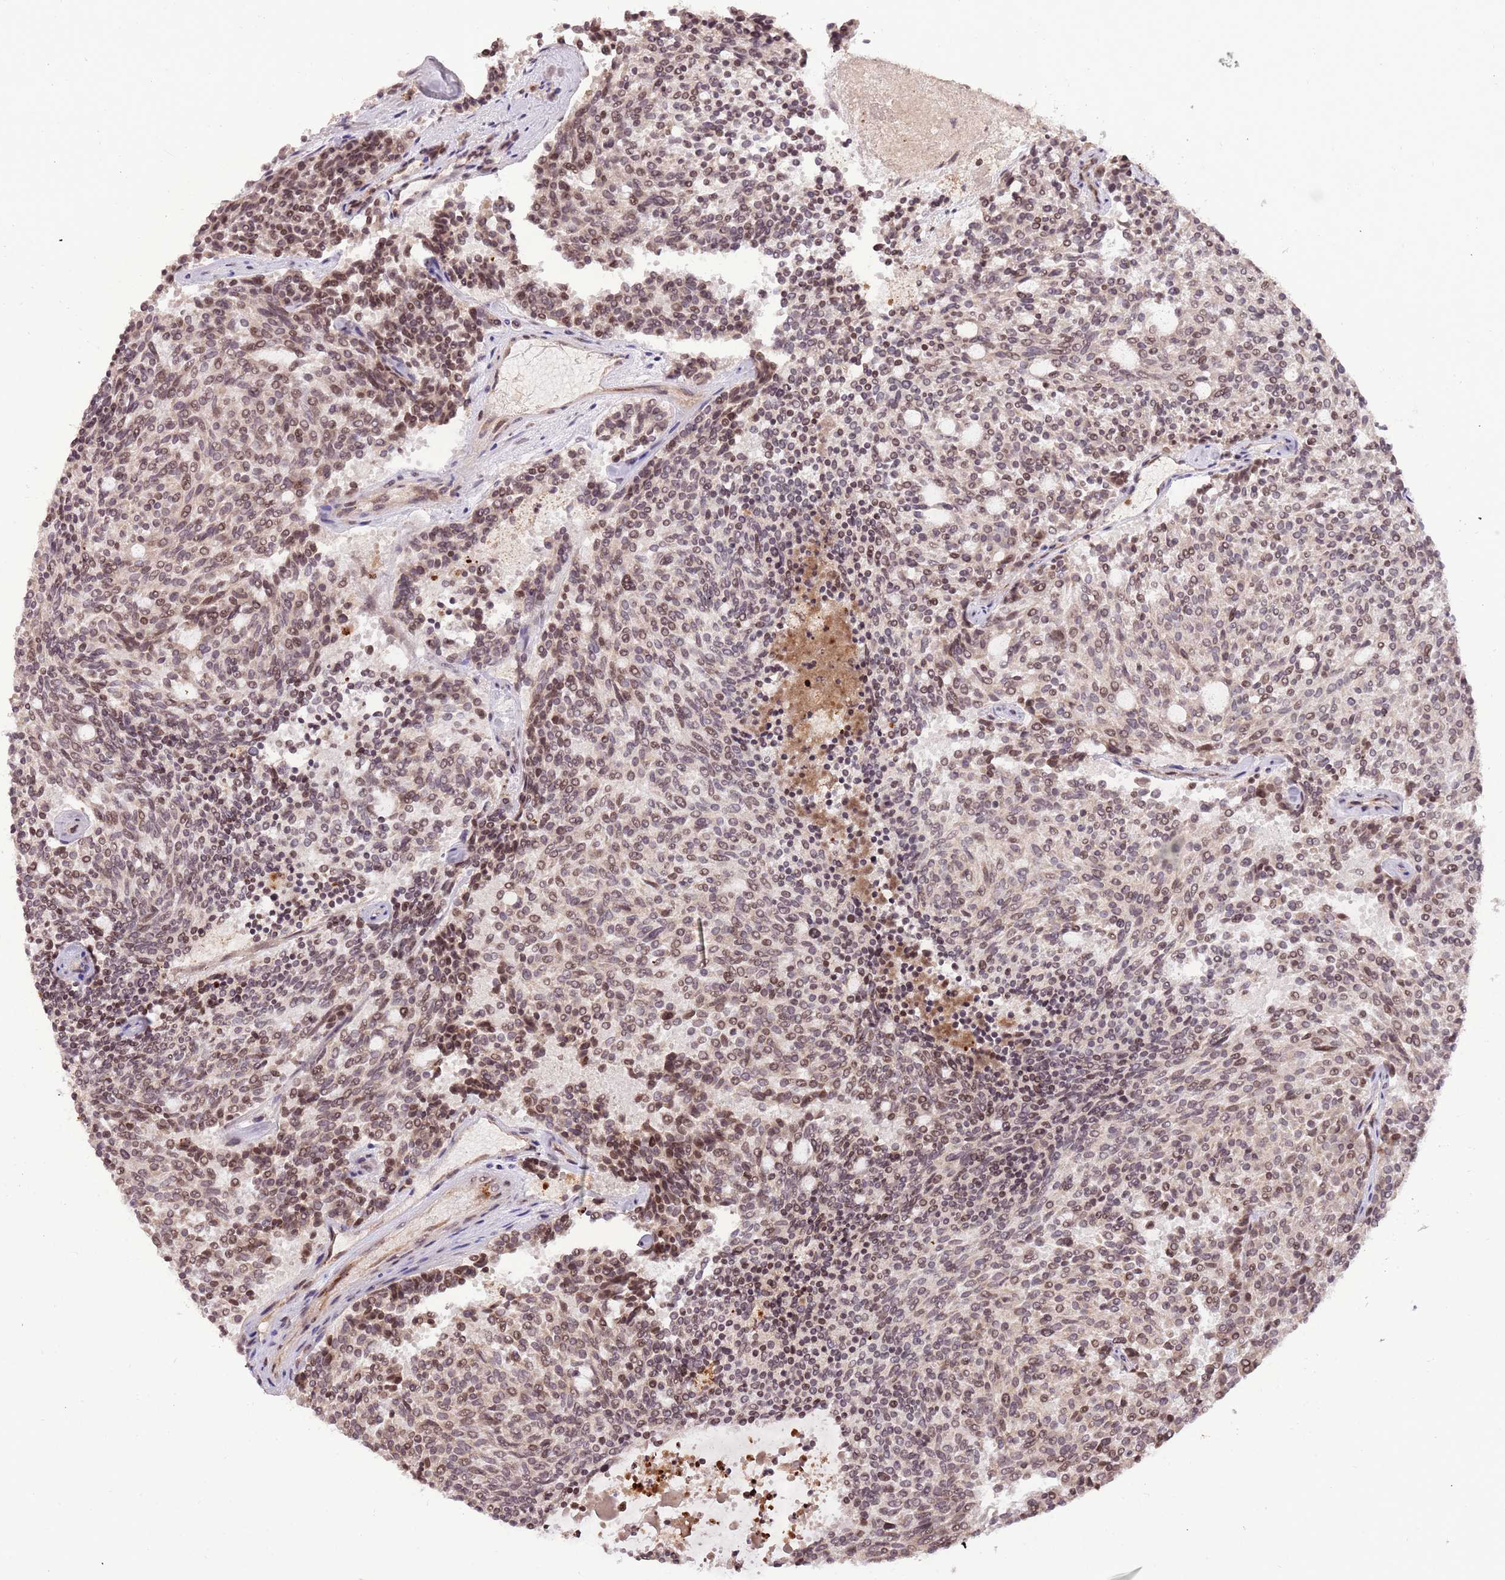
{"staining": {"intensity": "moderate", "quantity": ">75%", "location": "nuclear"}, "tissue": "carcinoid", "cell_type": "Tumor cells", "image_type": "cancer", "snomed": [{"axis": "morphology", "description": "Carcinoid, malignant, NOS"}, {"axis": "topography", "description": "Pancreas"}], "caption": "IHC (DAB) staining of malignant carcinoid displays moderate nuclear protein staining in about >75% of tumor cells.", "gene": "SAMSN1", "patient": {"sex": "female", "age": 54}}